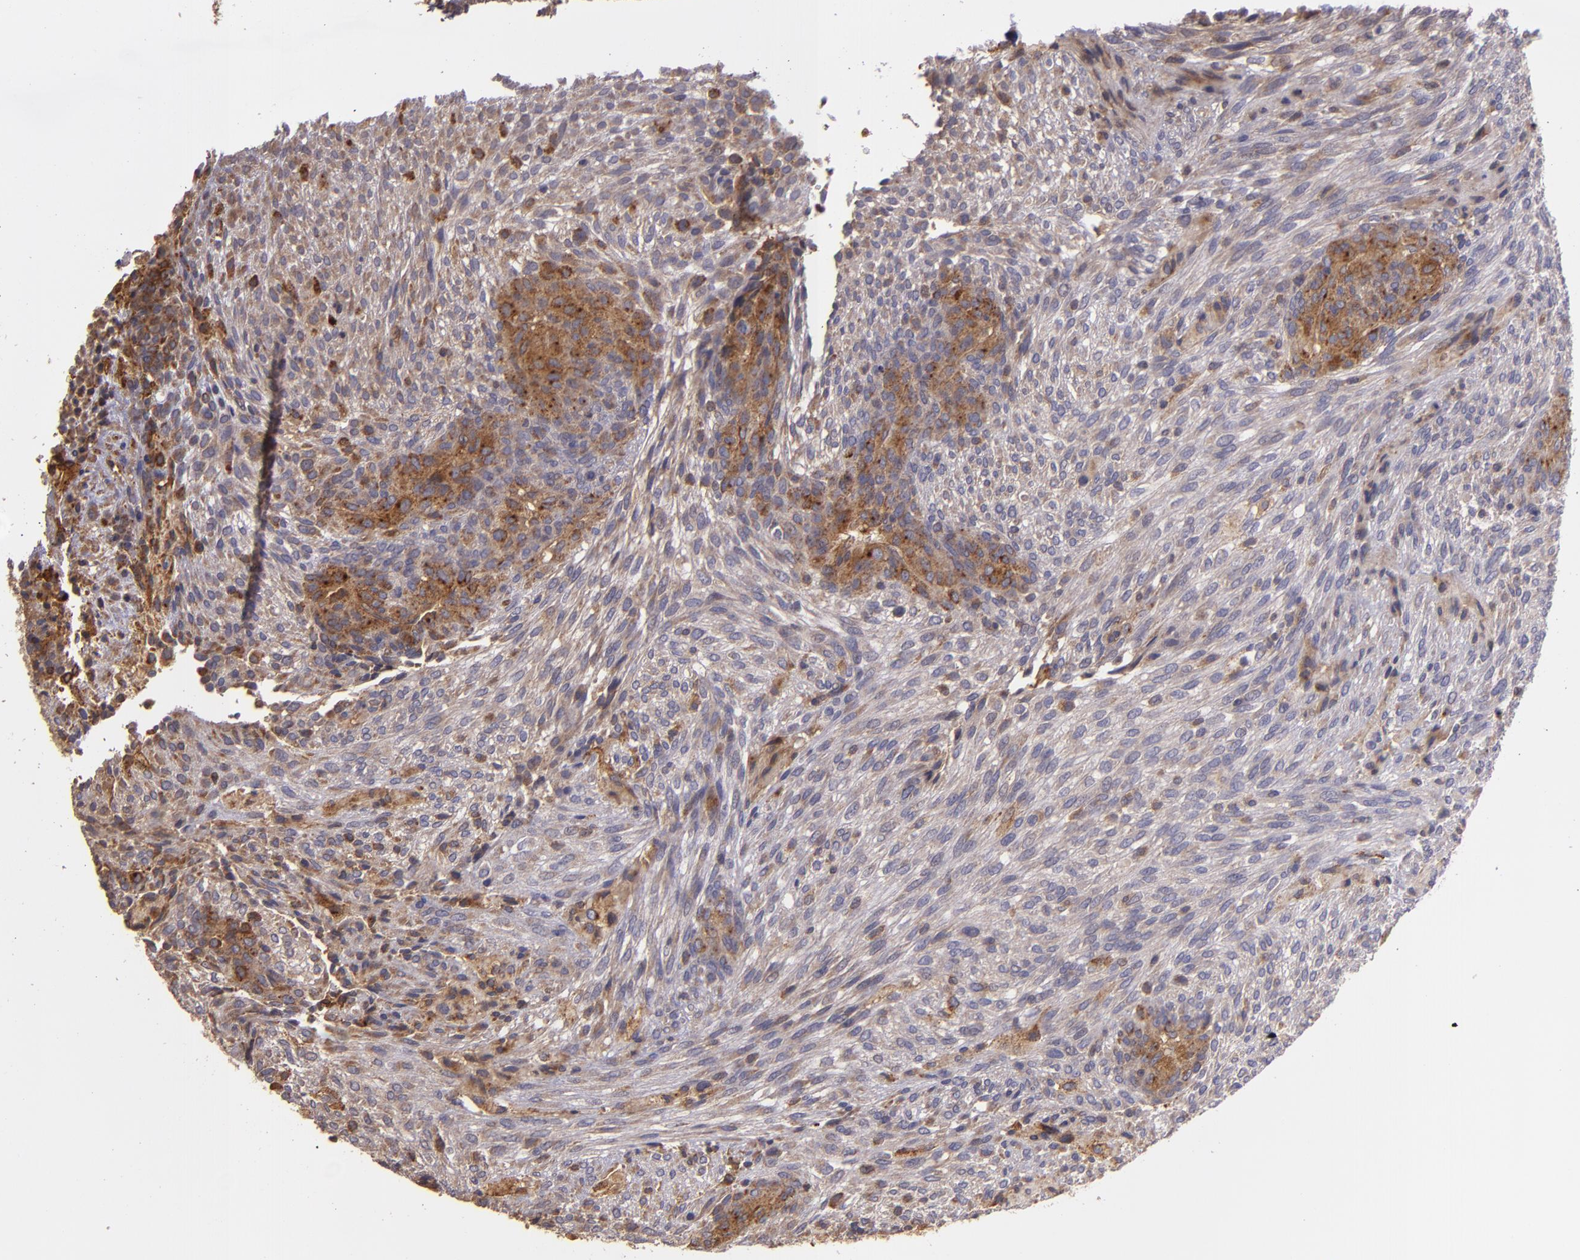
{"staining": {"intensity": "moderate", "quantity": ">75%", "location": "cytoplasmic/membranous"}, "tissue": "glioma", "cell_type": "Tumor cells", "image_type": "cancer", "snomed": [{"axis": "morphology", "description": "Glioma, malignant, High grade"}, {"axis": "topography", "description": "Cerebral cortex"}], "caption": "A photomicrograph of malignant high-grade glioma stained for a protein reveals moderate cytoplasmic/membranous brown staining in tumor cells.", "gene": "ECE1", "patient": {"sex": "female", "age": 55}}